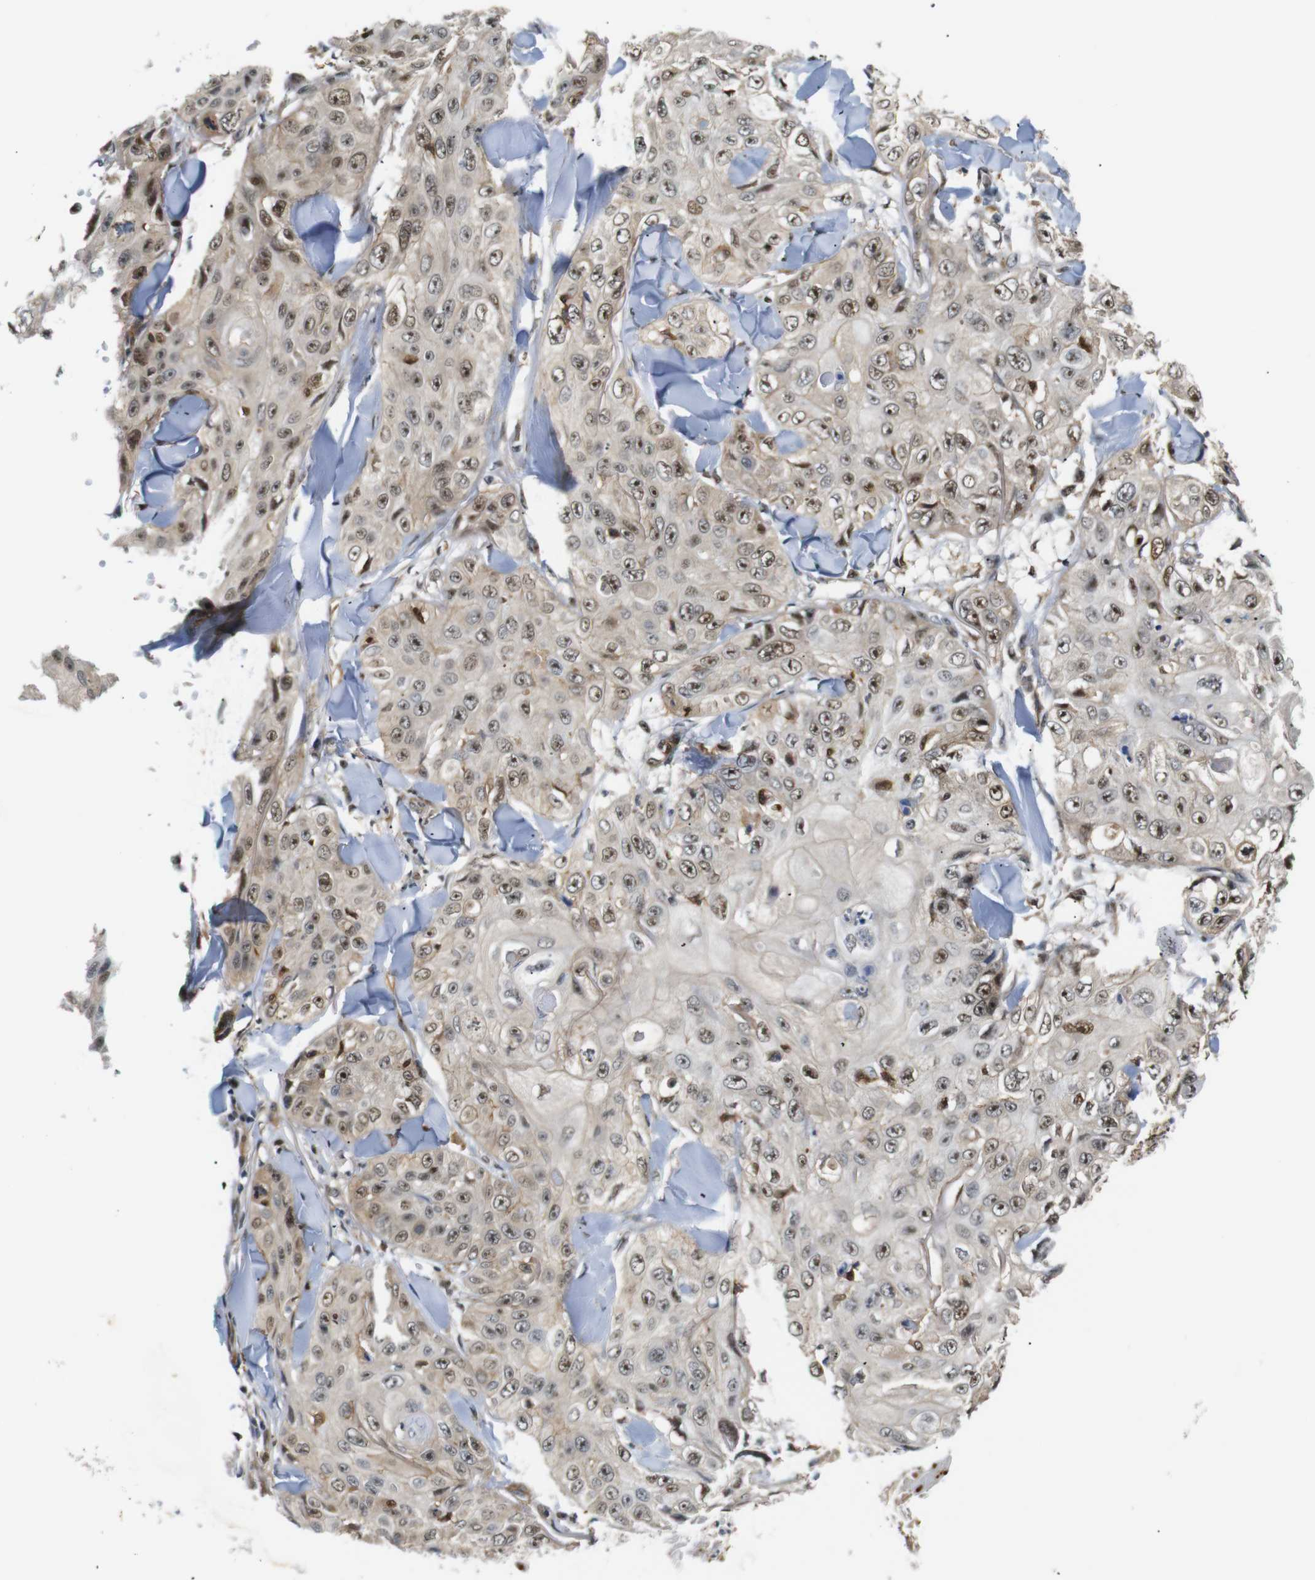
{"staining": {"intensity": "strong", "quantity": "25%-75%", "location": "cytoplasmic/membranous,nuclear"}, "tissue": "skin cancer", "cell_type": "Tumor cells", "image_type": "cancer", "snomed": [{"axis": "morphology", "description": "Squamous cell carcinoma, NOS"}, {"axis": "topography", "description": "Skin"}], "caption": "A brown stain highlights strong cytoplasmic/membranous and nuclear expression of a protein in skin cancer tumor cells. Ihc stains the protein in brown and the nuclei are stained blue.", "gene": "PARN", "patient": {"sex": "male", "age": 86}}